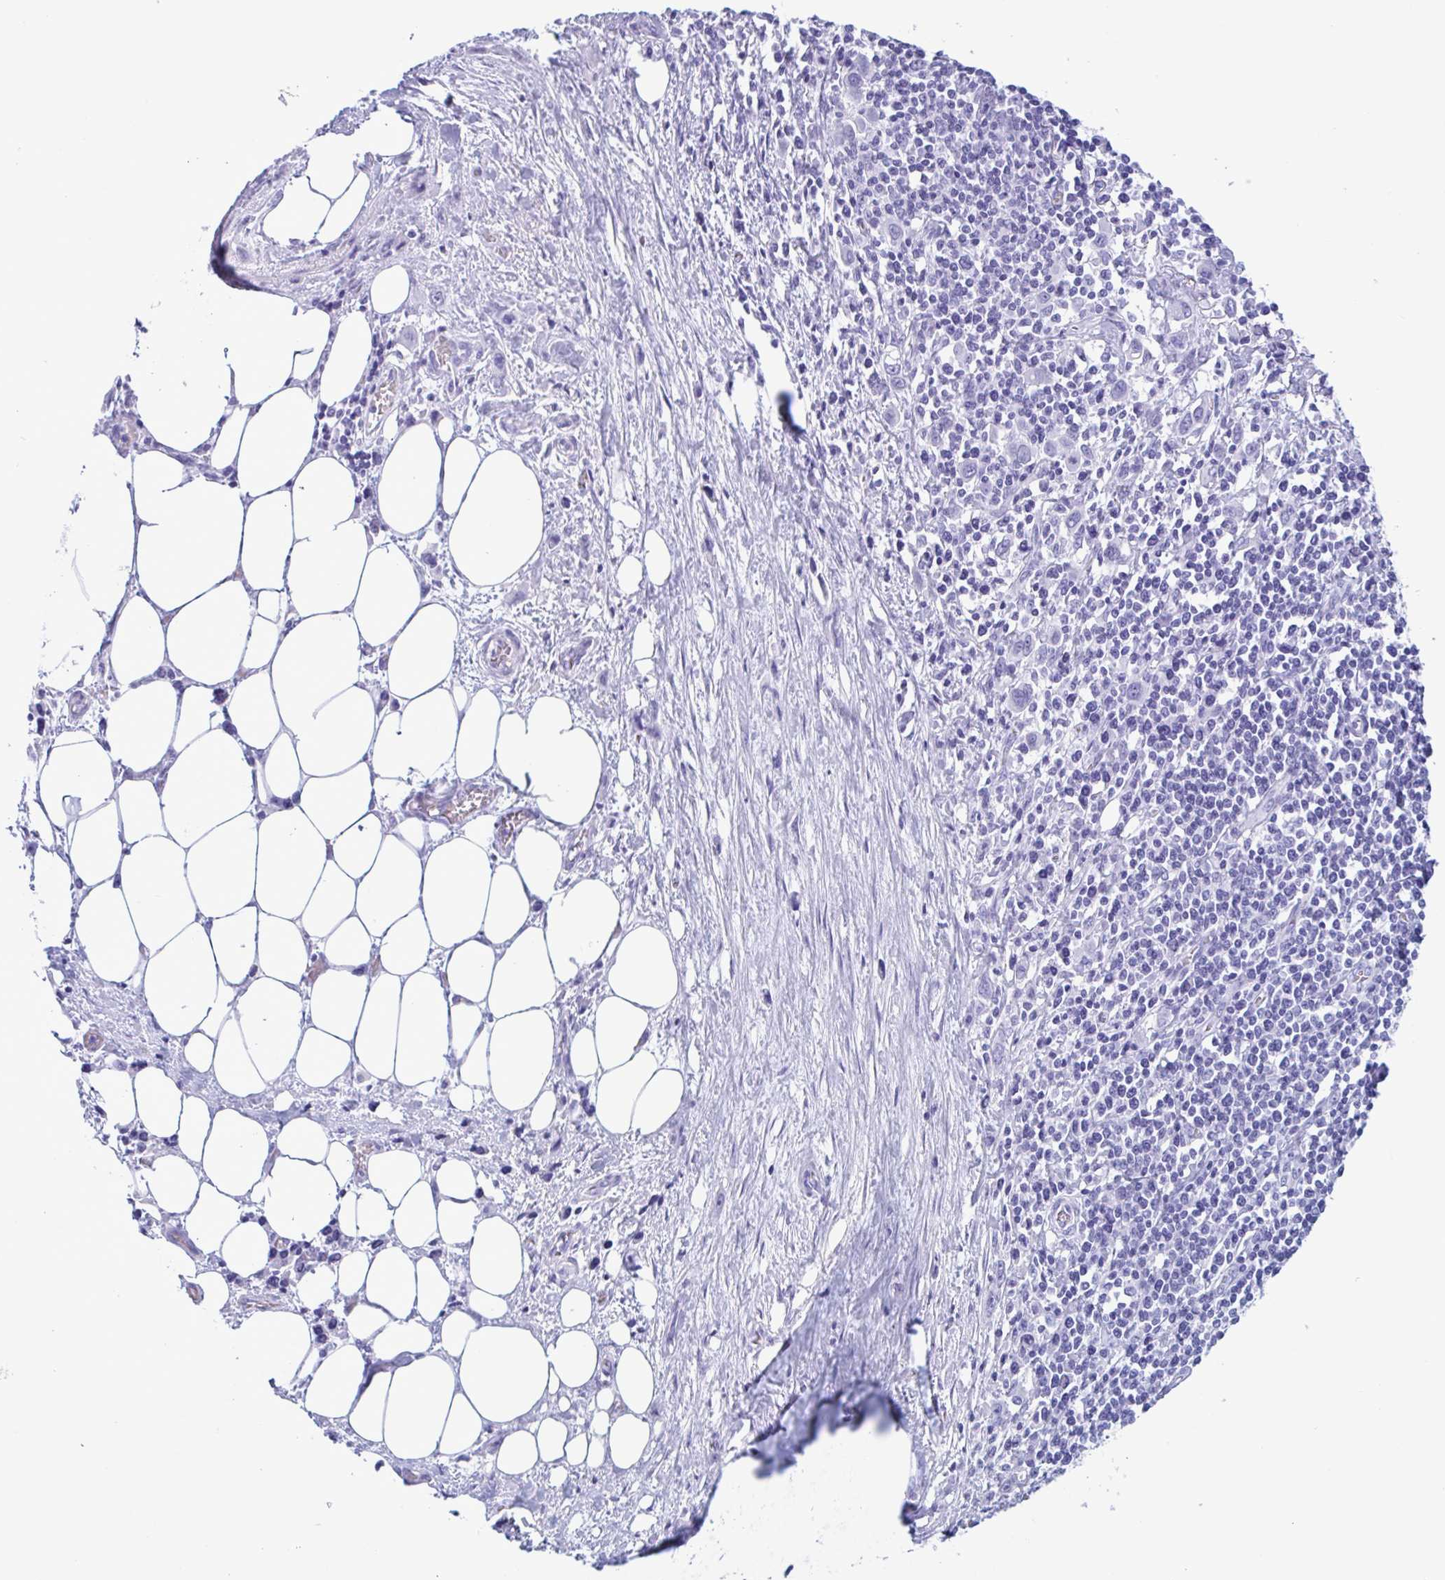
{"staining": {"intensity": "negative", "quantity": "none", "location": "none"}, "tissue": "stomach cancer", "cell_type": "Tumor cells", "image_type": "cancer", "snomed": [{"axis": "morphology", "description": "Adenocarcinoma, NOS"}, {"axis": "topography", "description": "Stomach, upper"}], "caption": "Micrograph shows no significant protein staining in tumor cells of stomach adenocarcinoma. (Immunohistochemistry (ihc), brightfield microscopy, high magnification).", "gene": "MRGPRG", "patient": {"sex": "male", "age": 75}}